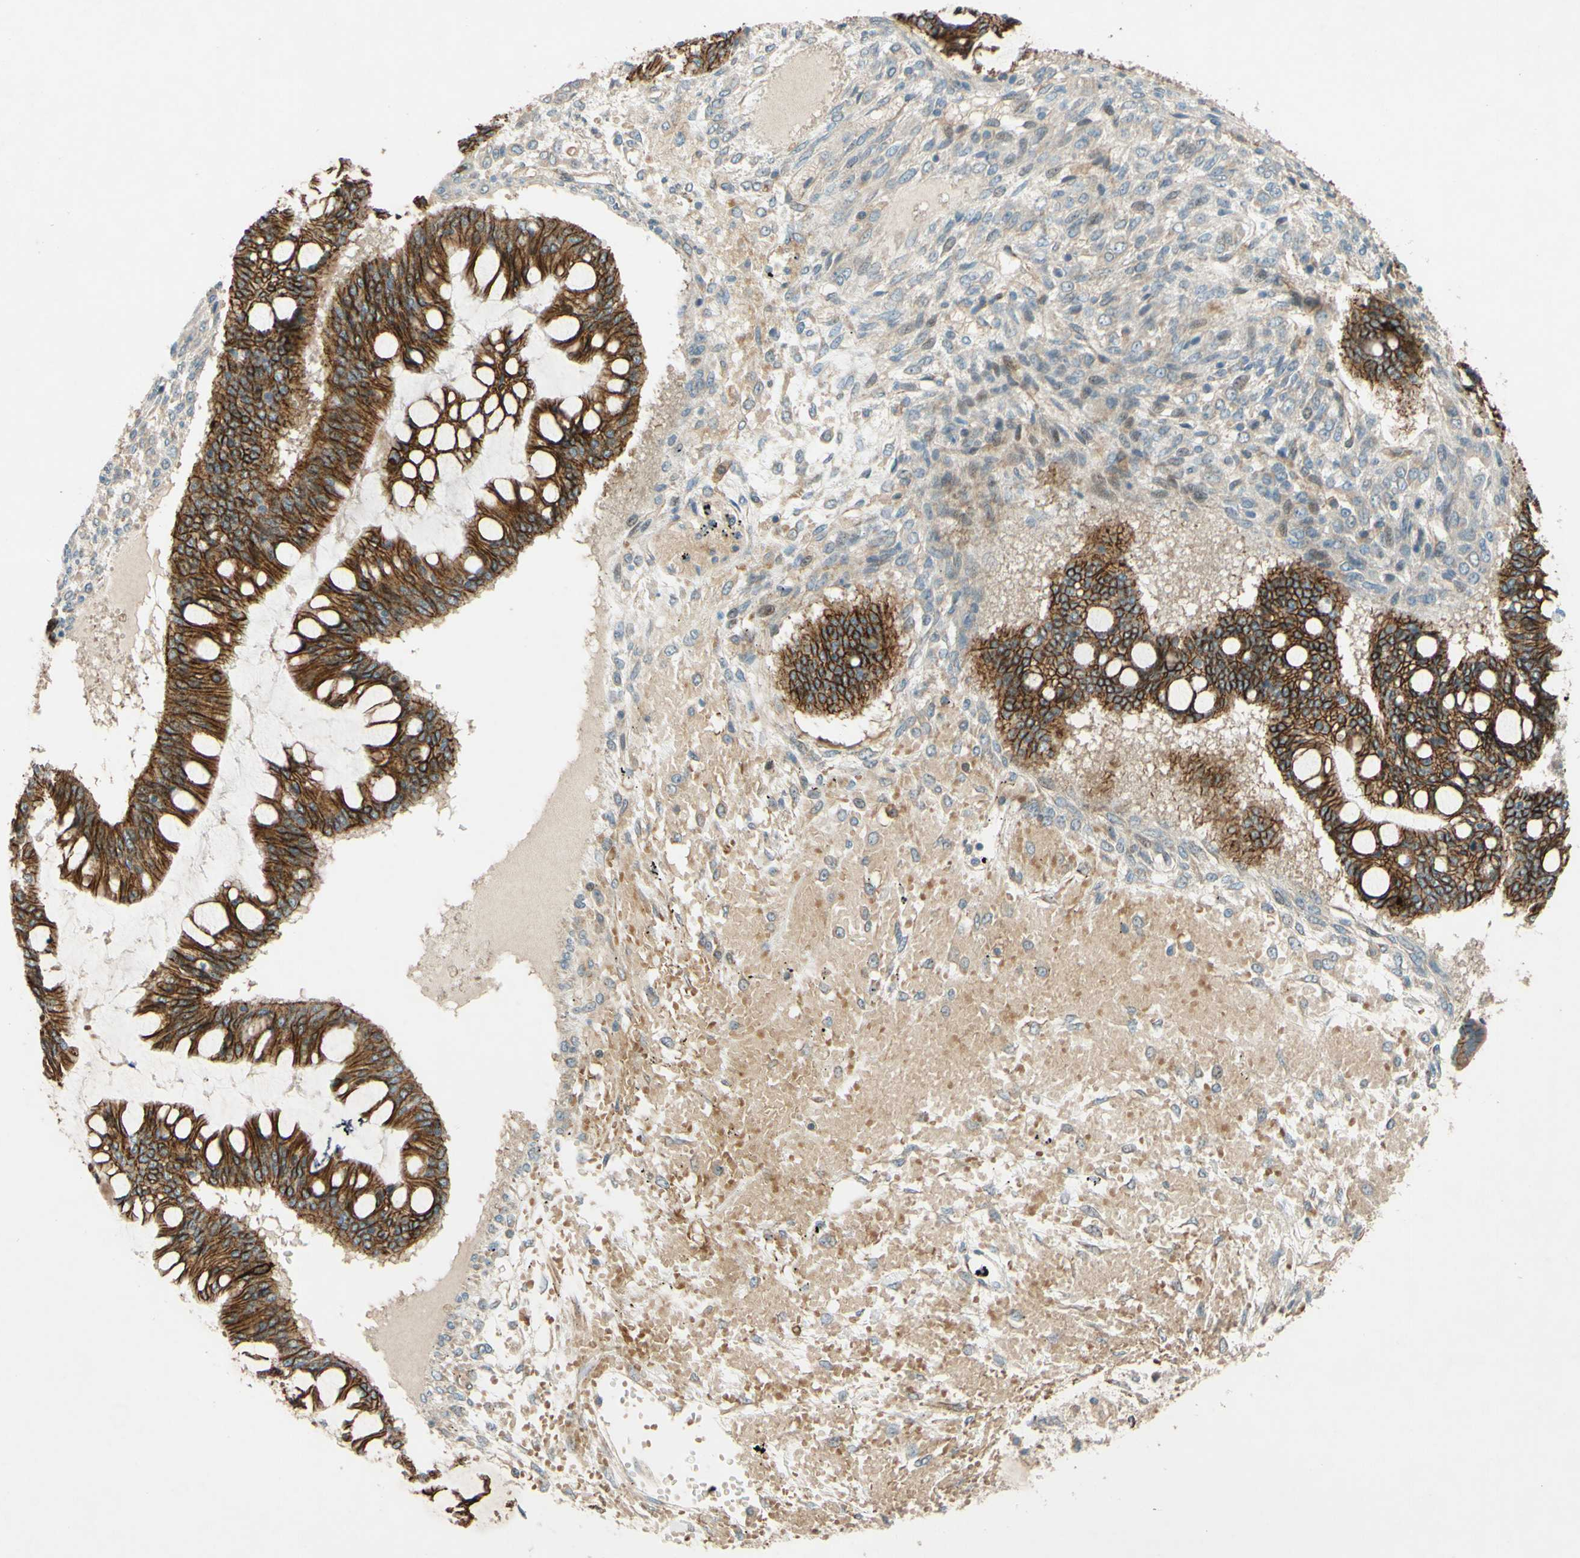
{"staining": {"intensity": "strong", "quantity": ">75%", "location": "cytoplasmic/membranous"}, "tissue": "ovarian cancer", "cell_type": "Tumor cells", "image_type": "cancer", "snomed": [{"axis": "morphology", "description": "Cystadenocarcinoma, mucinous, NOS"}, {"axis": "topography", "description": "Ovary"}], "caption": "DAB immunohistochemical staining of ovarian mucinous cystadenocarcinoma exhibits strong cytoplasmic/membranous protein expression in about >75% of tumor cells.", "gene": "ADAM17", "patient": {"sex": "female", "age": 73}}